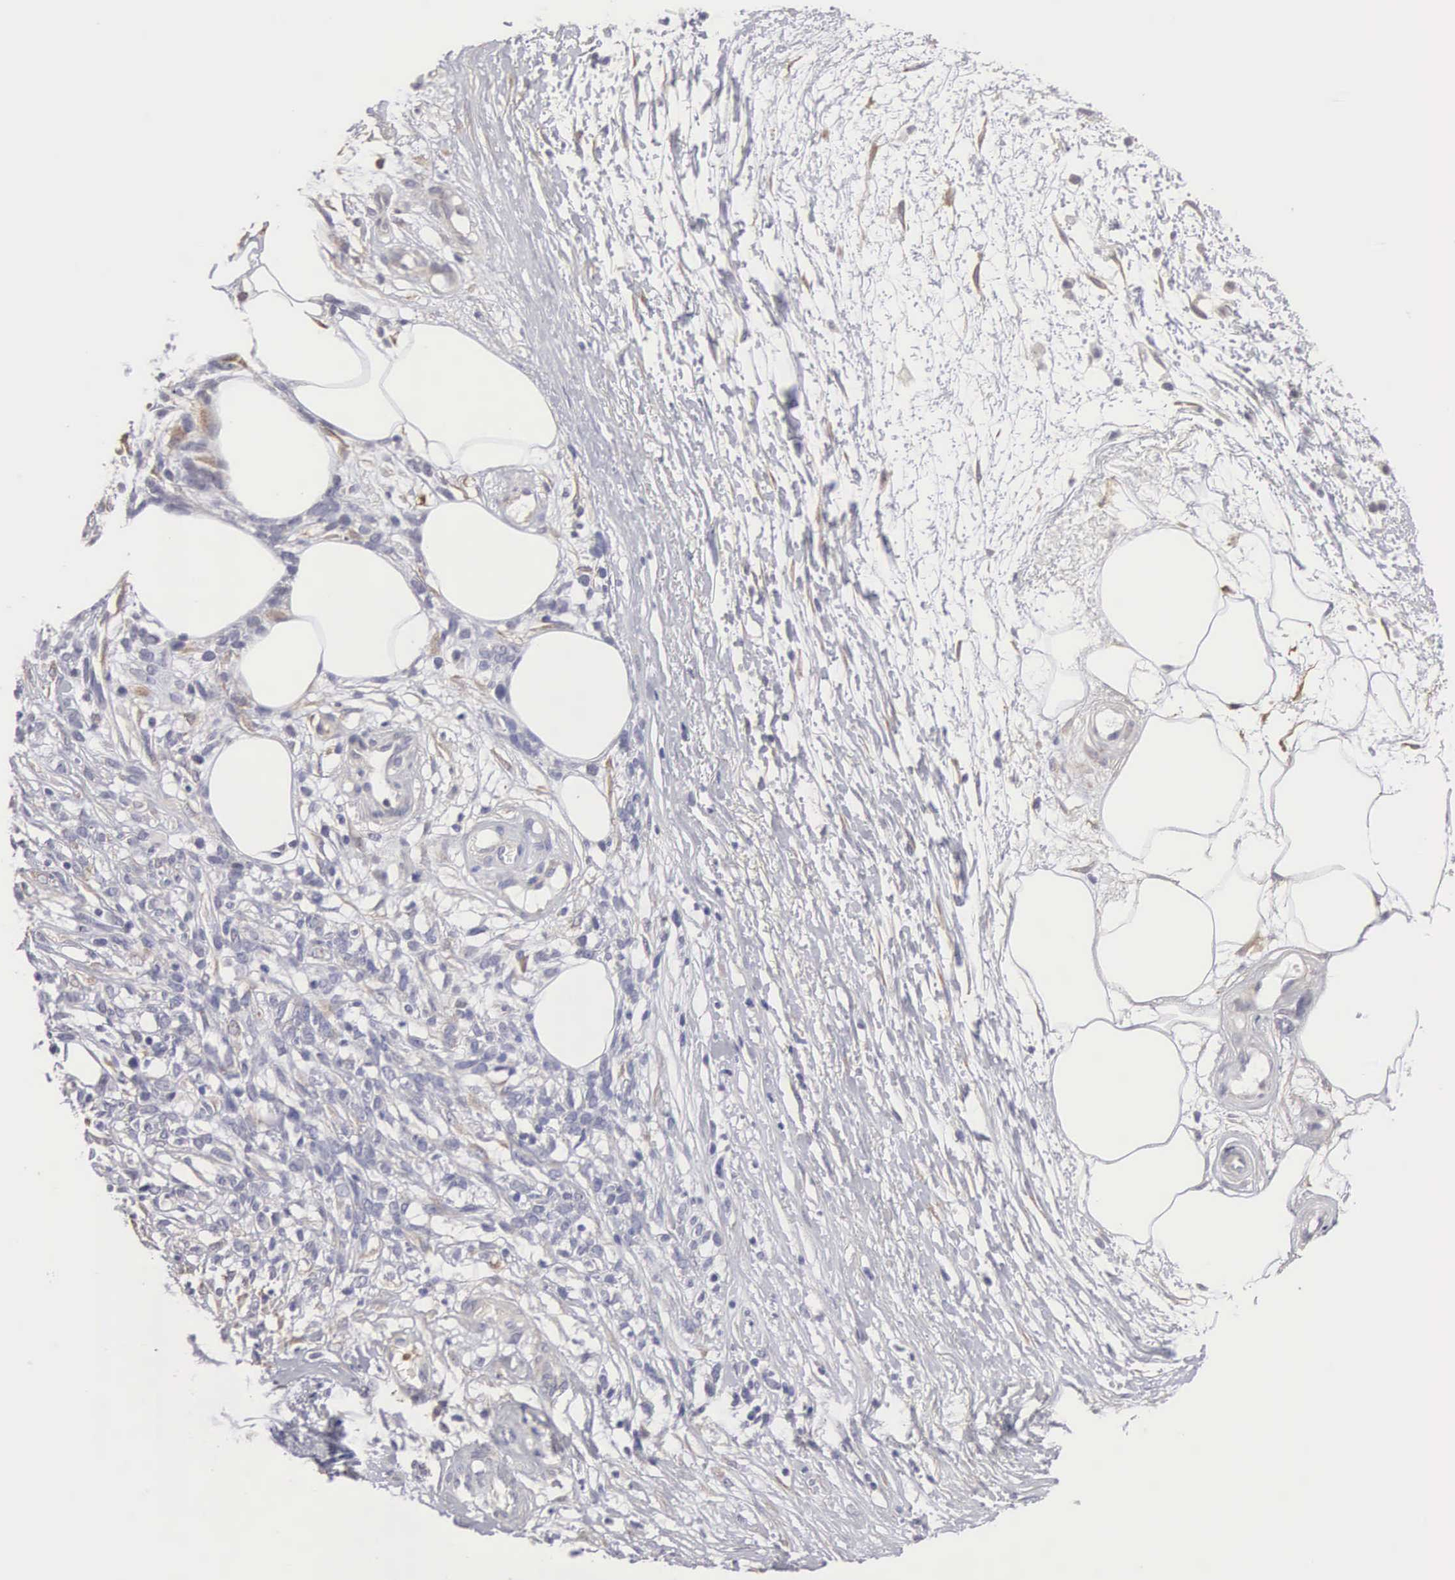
{"staining": {"intensity": "negative", "quantity": "none", "location": "none"}, "tissue": "melanoma", "cell_type": "Tumor cells", "image_type": "cancer", "snomed": [{"axis": "morphology", "description": "Malignant melanoma, NOS"}, {"axis": "topography", "description": "Skin"}], "caption": "The histopathology image exhibits no staining of tumor cells in melanoma.", "gene": "ELFN2", "patient": {"sex": "female", "age": 85}}